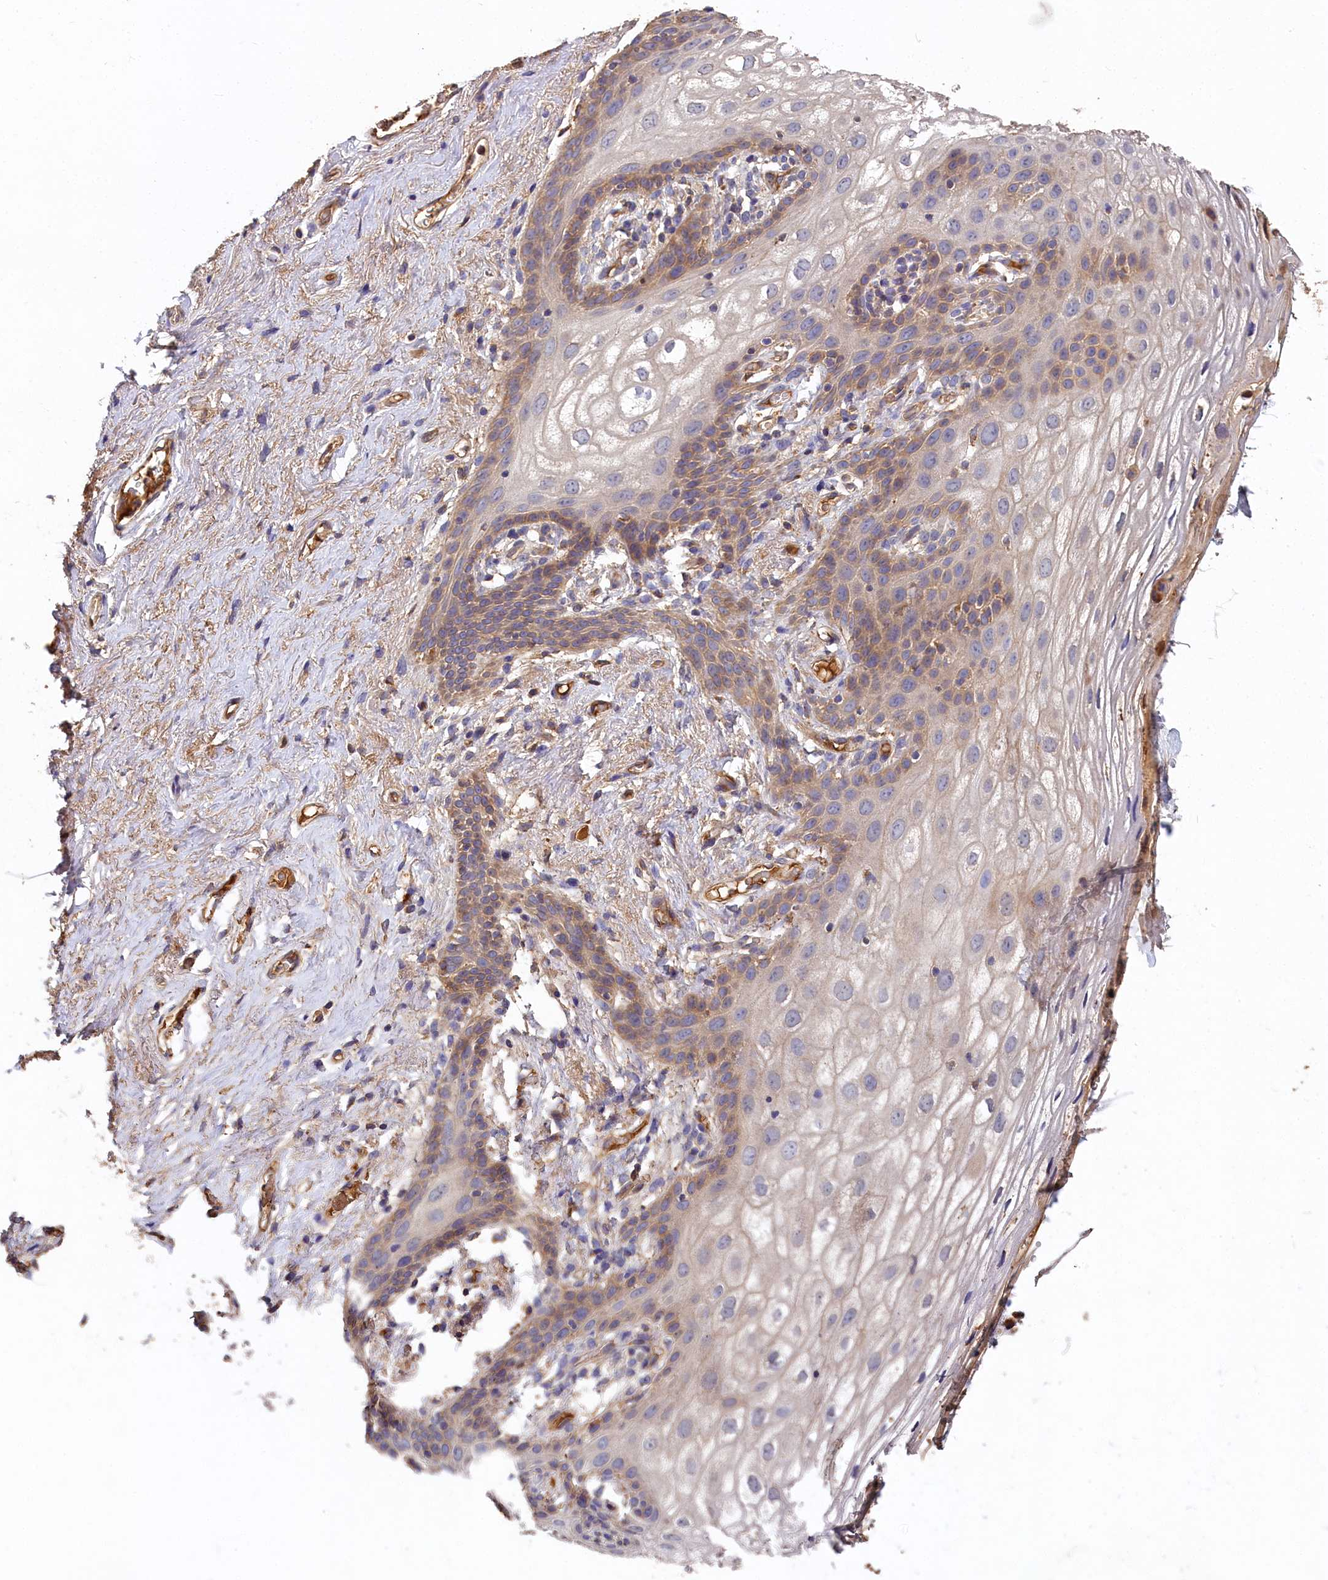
{"staining": {"intensity": "moderate", "quantity": "<25%", "location": "cytoplasmic/membranous"}, "tissue": "vagina", "cell_type": "Squamous epithelial cells", "image_type": "normal", "snomed": [{"axis": "morphology", "description": "Normal tissue, NOS"}, {"axis": "topography", "description": "Vagina"}, {"axis": "topography", "description": "Peripheral nerve tissue"}], "caption": "IHC histopathology image of normal vagina: vagina stained using immunohistochemistry shows low levels of moderate protein expression localized specifically in the cytoplasmic/membranous of squamous epithelial cells, appearing as a cytoplasmic/membranous brown color.", "gene": "DHRS11", "patient": {"sex": "female", "age": 71}}